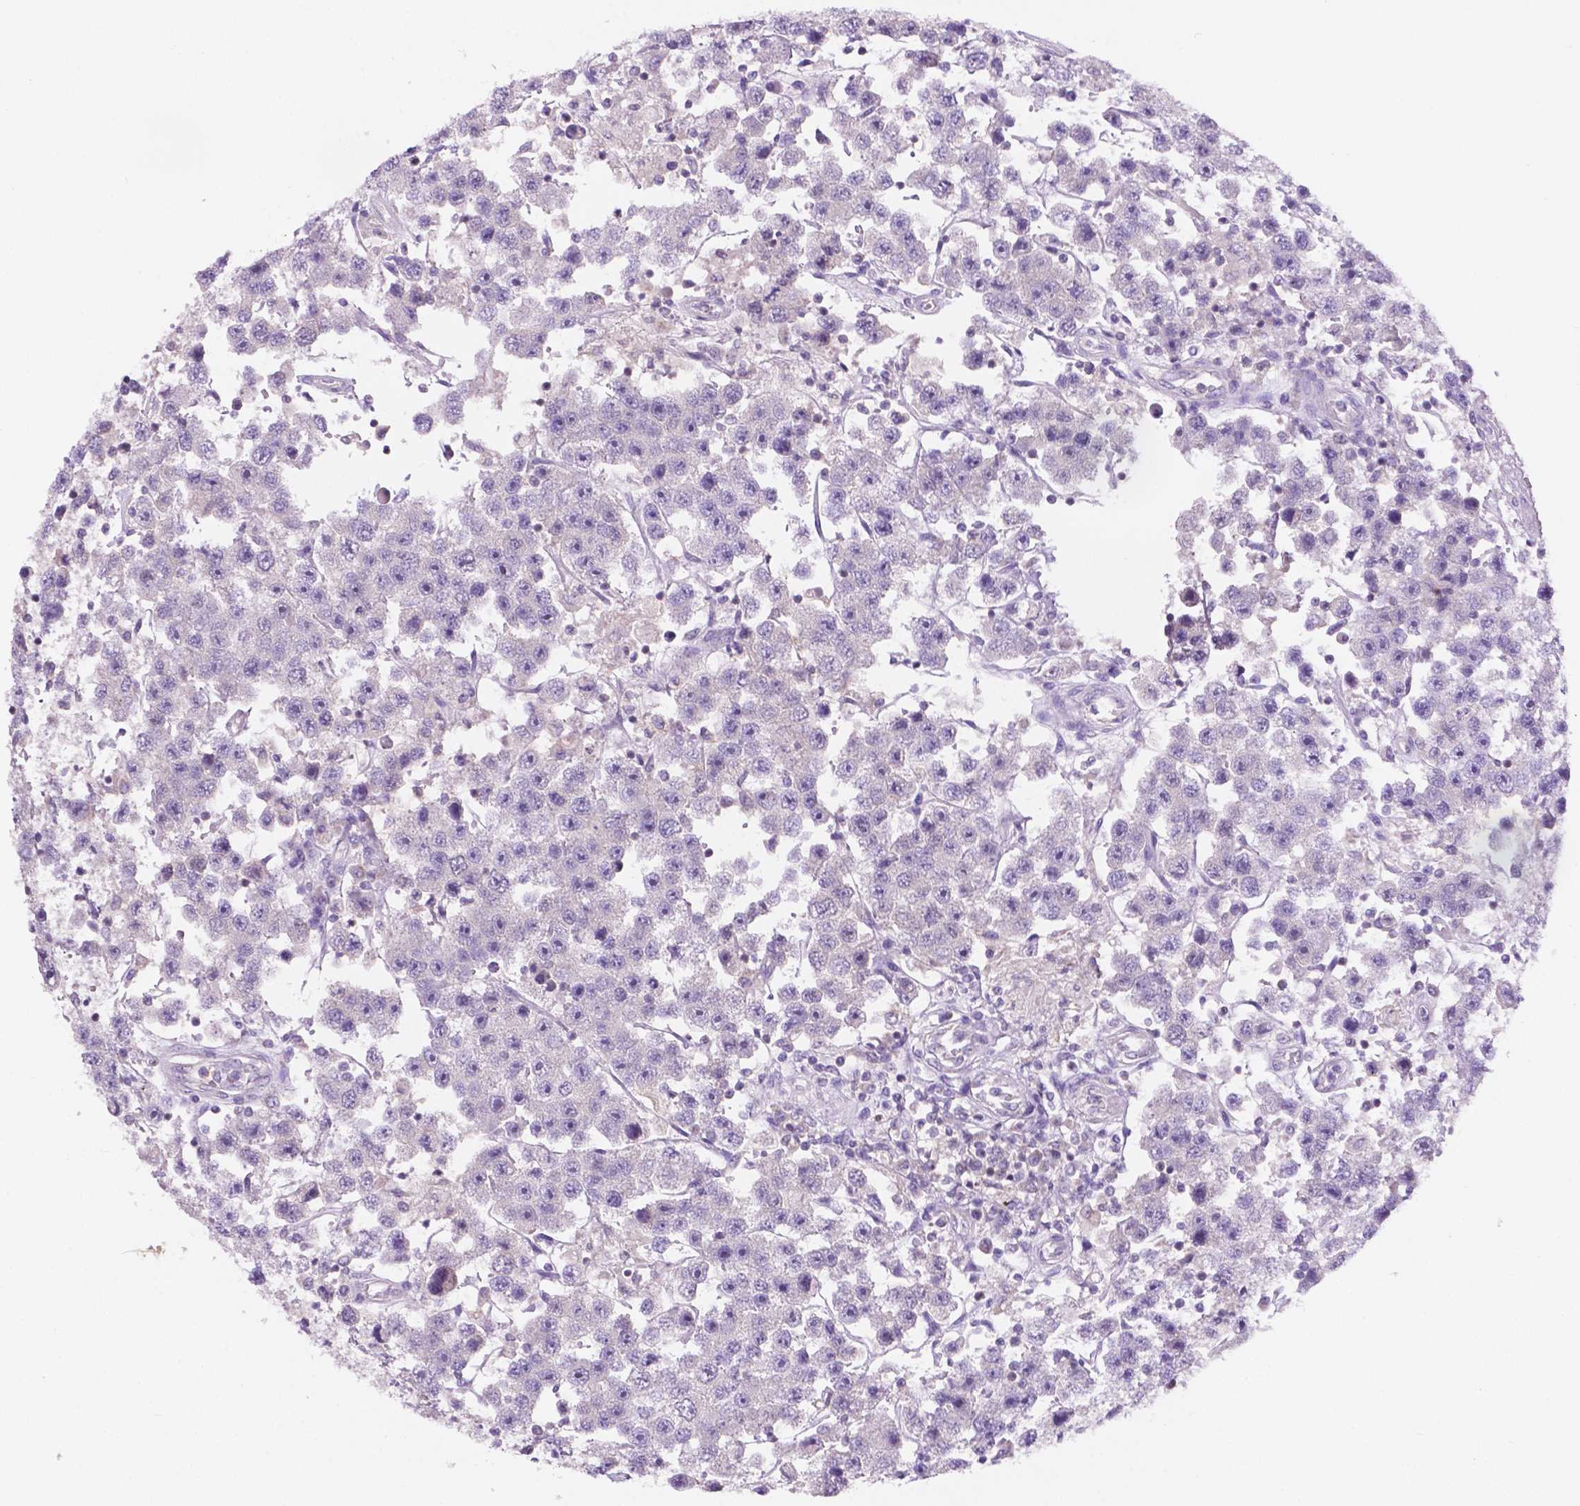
{"staining": {"intensity": "negative", "quantity": "none", "location": "none"}, "tissue": "testis cancer", "cell_type": "Tumor cells", "image_type": "cancer", "snomed": [{"axis": "morphology", "description": "Seminoma, NOS"}, {"axis": "topography", "description": "Testis"}], "caption": "Testis seminoma stained for a protein using IHC shows no staining tumor cells.", "gene": "FAM50B", "patient": {"sex": "male", "age": 45}}